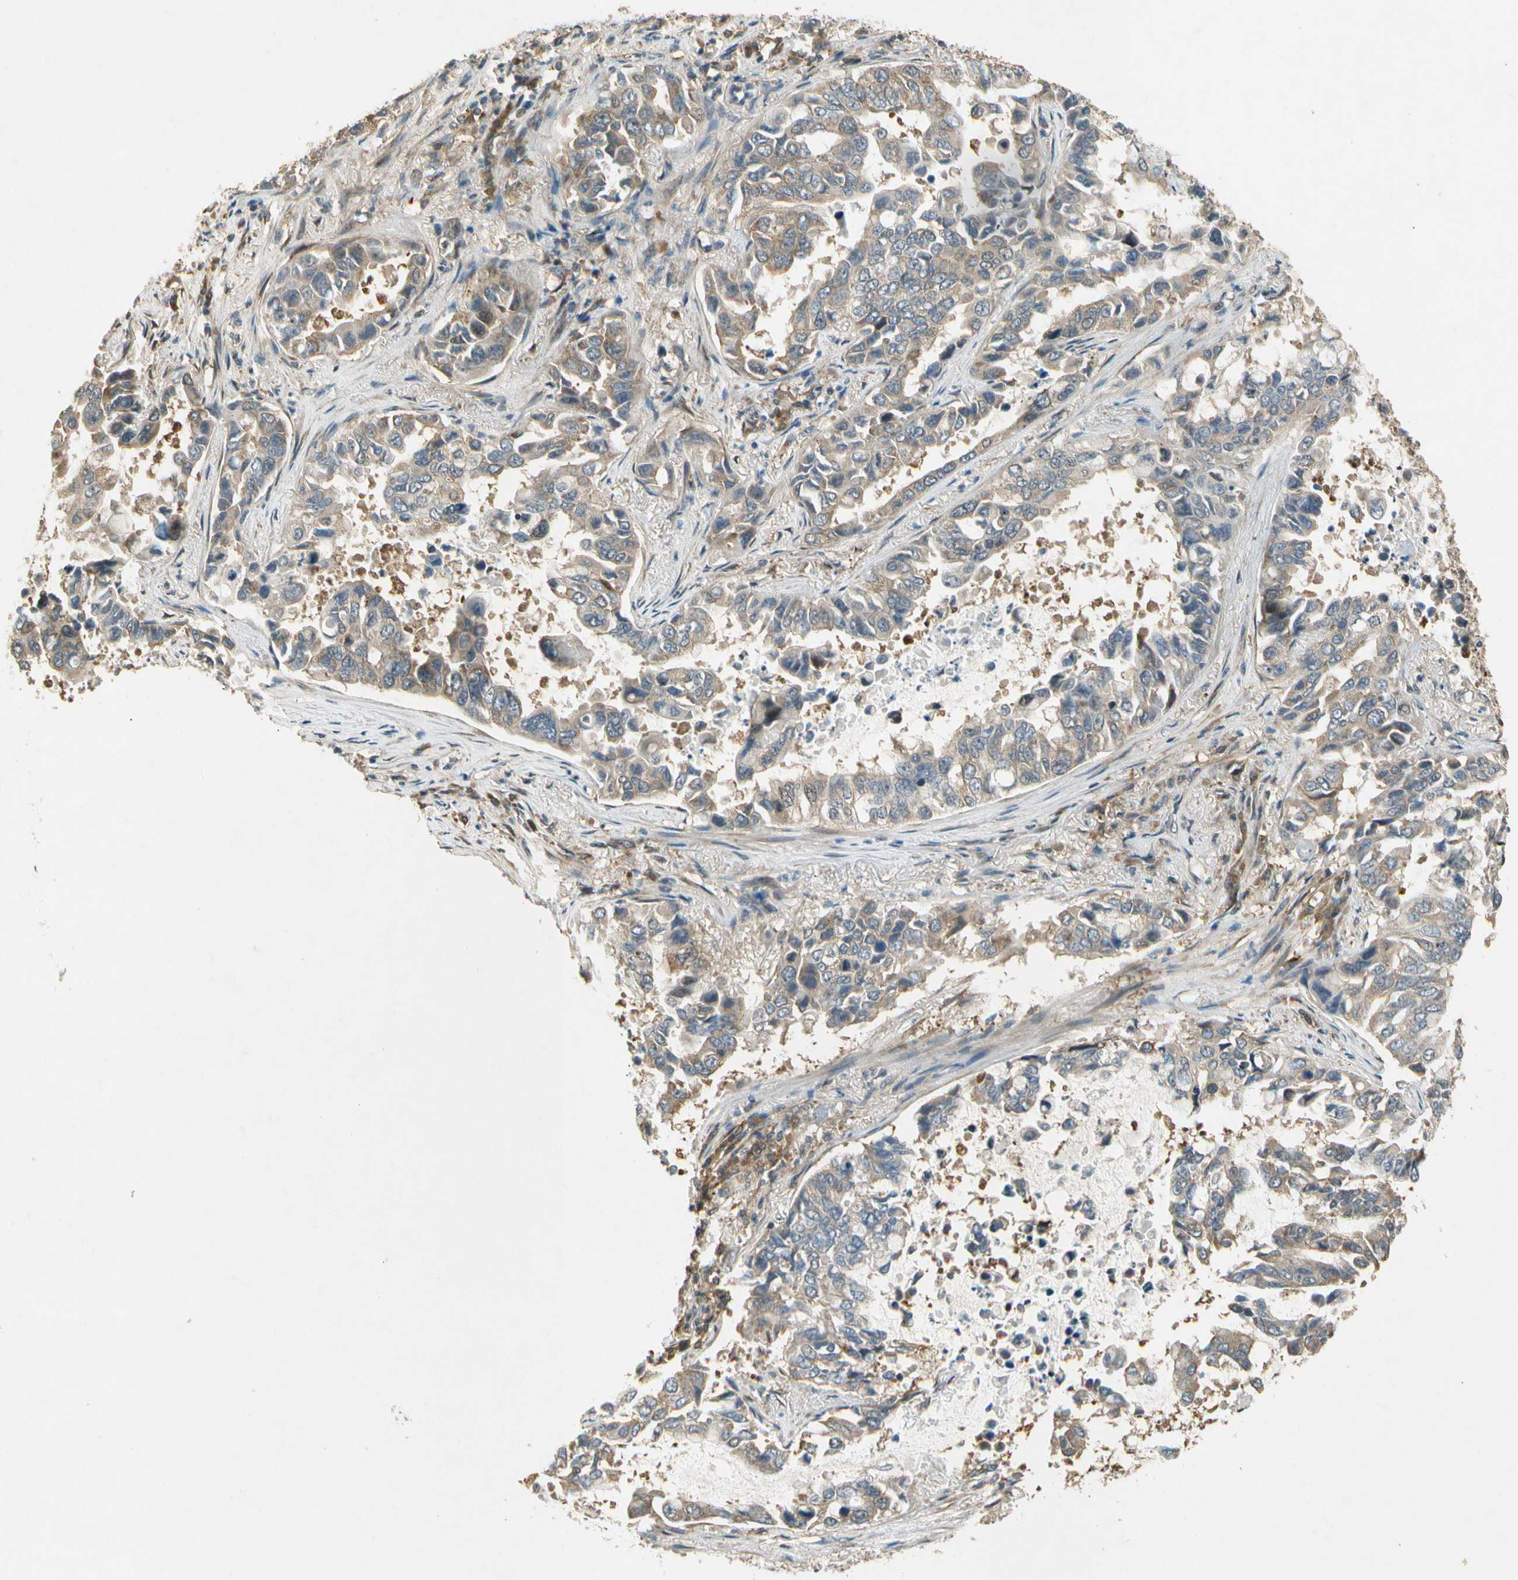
{"staining": {"intensity": "weak", "quantity": "25%-75%", "location": "cytoplasmic/membranous"}, "tissue": "lung cancer", "cell_type": "Tumor cells", "image_type": "cancer", "snomed": [{"axis": "morphology", "description": "Adenocarcinoma, NOS"}, {"axis": "topography", "description": "Lung"}], "caption": "Weak cytoplasmic/membranous protein staining is seen in about 25%-75% of tumor cells in lung cancer (adenocarcinoma).", "gene": "EIF1AX", "patient": {"sex": "male", "age": 64}}